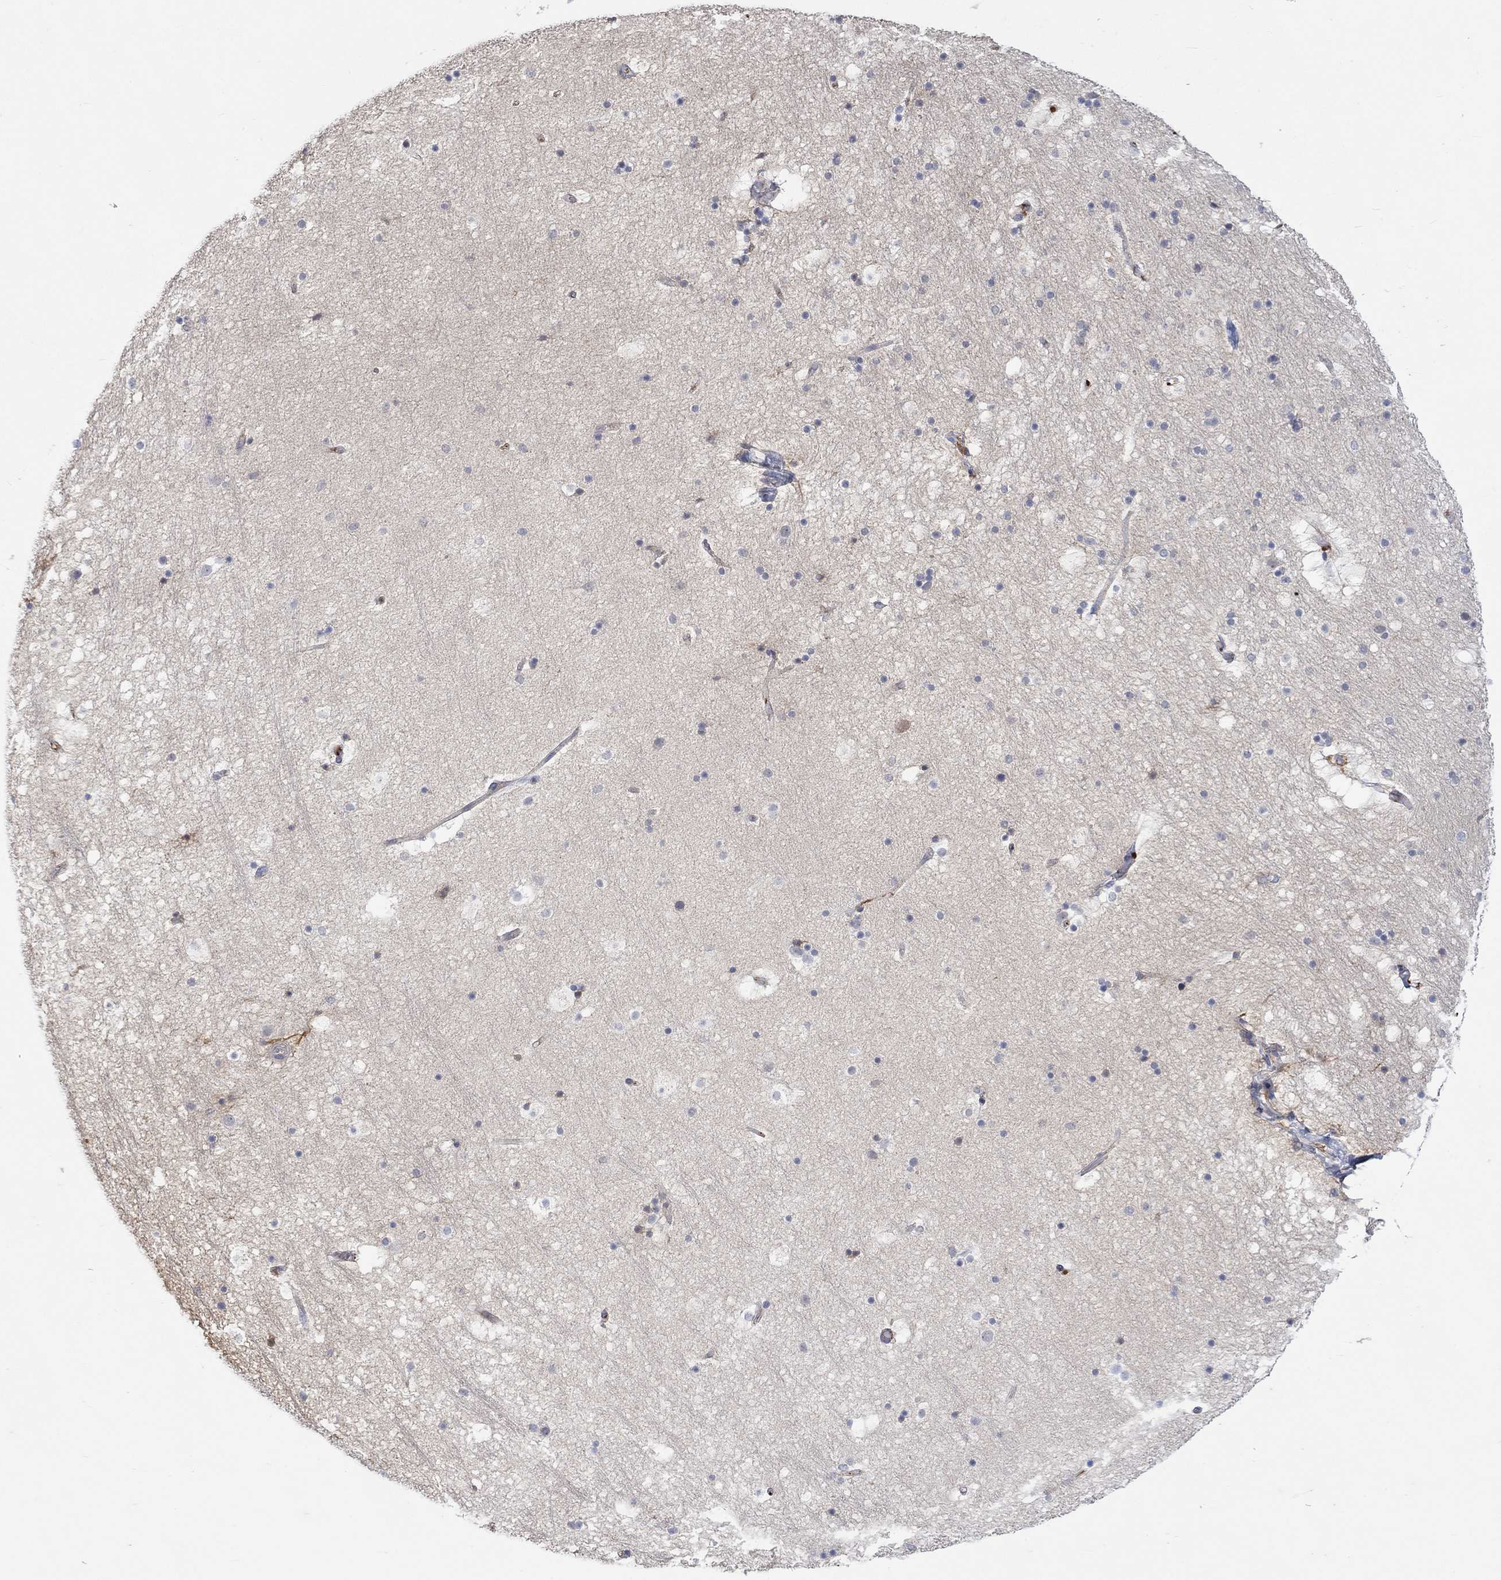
{"staining": {"intensity": "negative", "quantity": "none", "location": "none"}, "tissue": "hippocampus", "cell_type": "Glial cells", "image_type": "normal", "snomed": [{"axis": "morphology", "description": "Normal tissue, NOS"}, {"axis": "topography", "description": "Hippocampus"}], "caption": "Immunohistochemical staining of normal hippocampus shows no significant staining in glial cells.", "gene": "MSTN", "patient": {"sex": "male", "age": 51}}